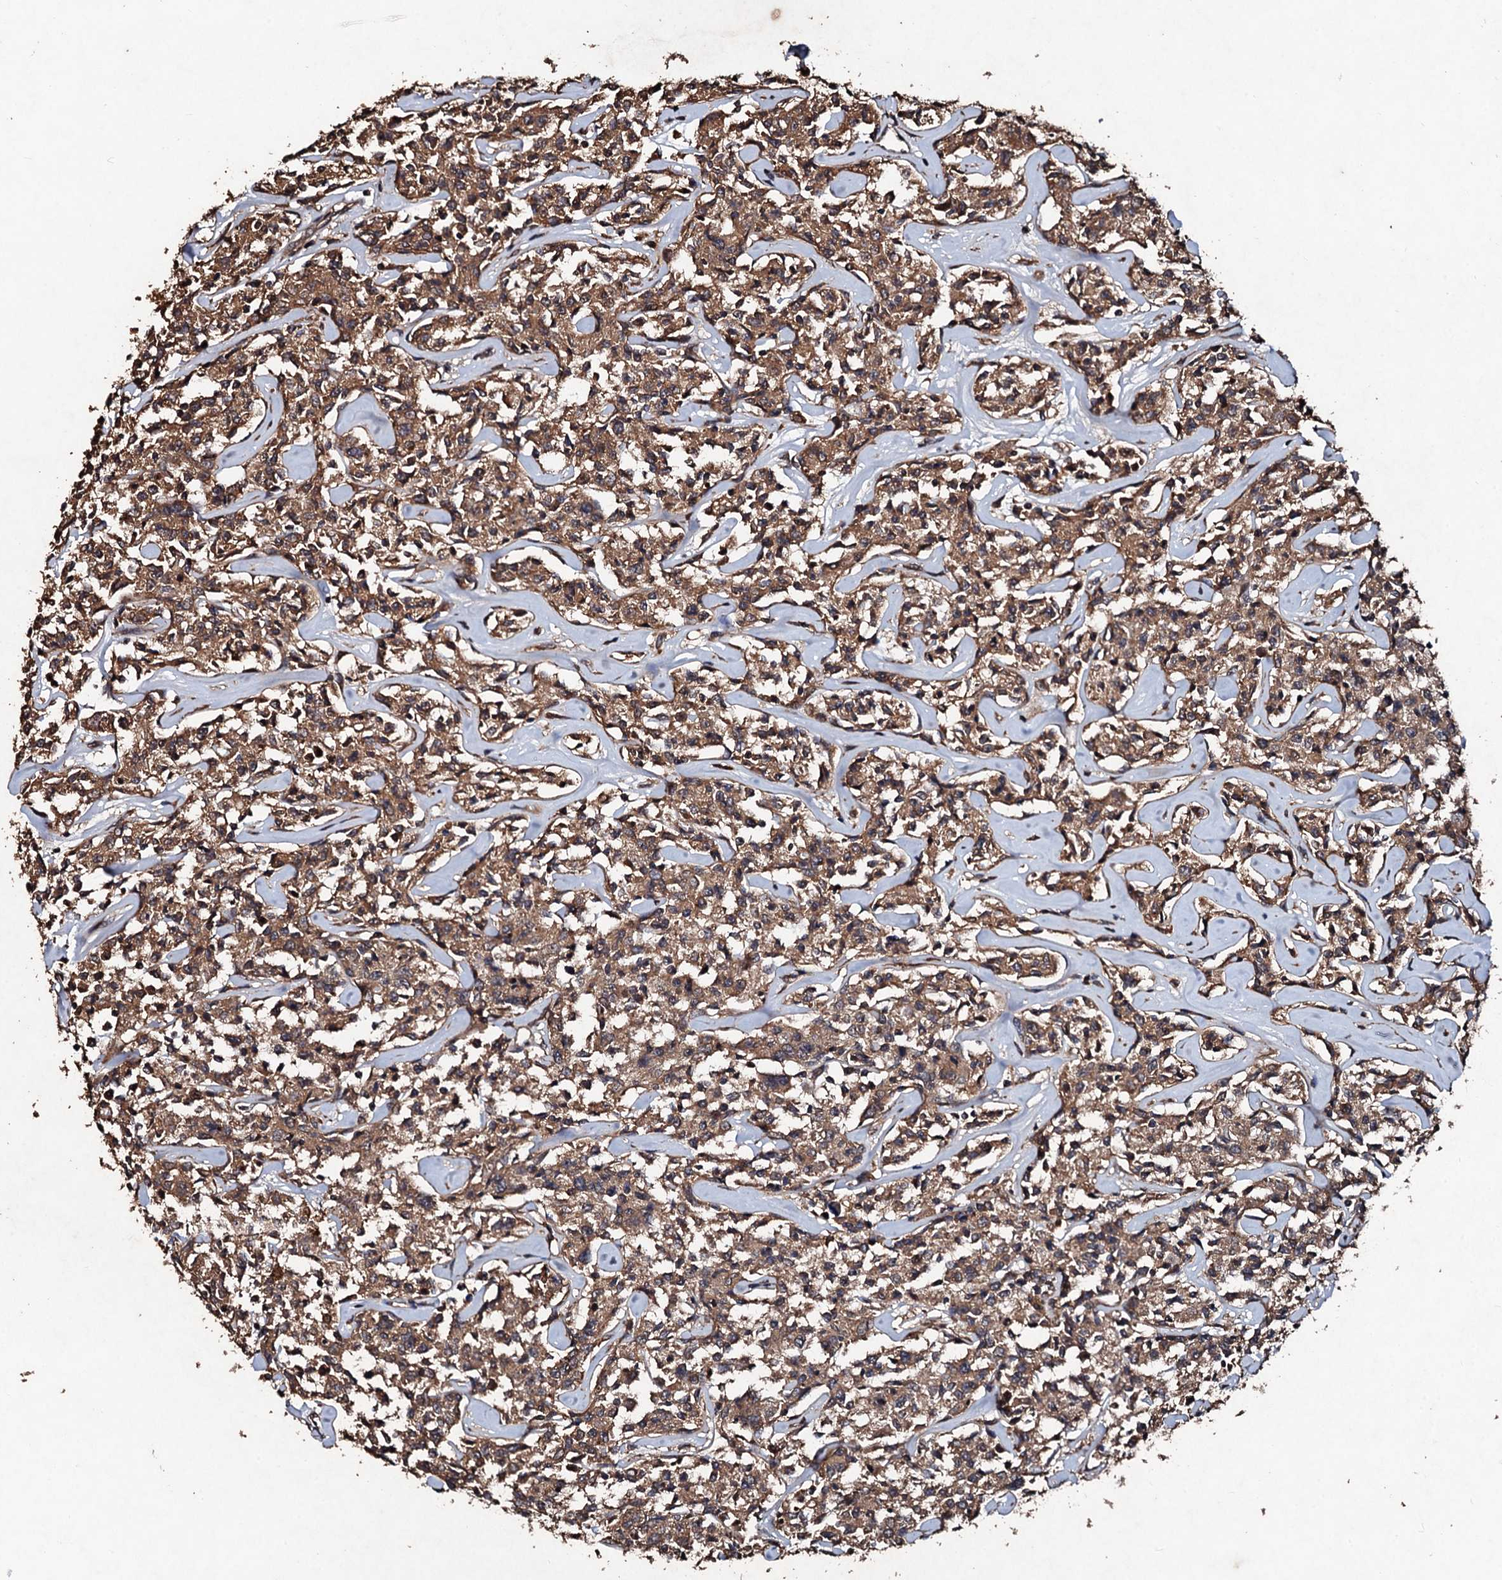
{"staining": {"intensity": "moderate", "quantity": ">75%", "location": "cytoplasmic/membranous"}, "tissue": "lymphoma", "cell_type": "Tumor cells", "image_type": "cancer", "snomed": [{"axis": "morphology", "description": "Malignant lymphoma, non-Hodgkin's type, Low grade"}, {"axis": "topography", "description": "Small intestine"}], "caption": "Immunohistochemistry (IHC) staining of lymphoma, which displays medium levels of moderate cytoplasmic/membranous staining in approximately >75% of tumor cells indicating moderate cytoplasmic/membranous protein staining. The staining was performed using DAB (brown) for protein detection and nuclei were counterstained in hematoxylin (blue).", "gene": "KERA", "patient": {"sex": "female", "age": 59}}